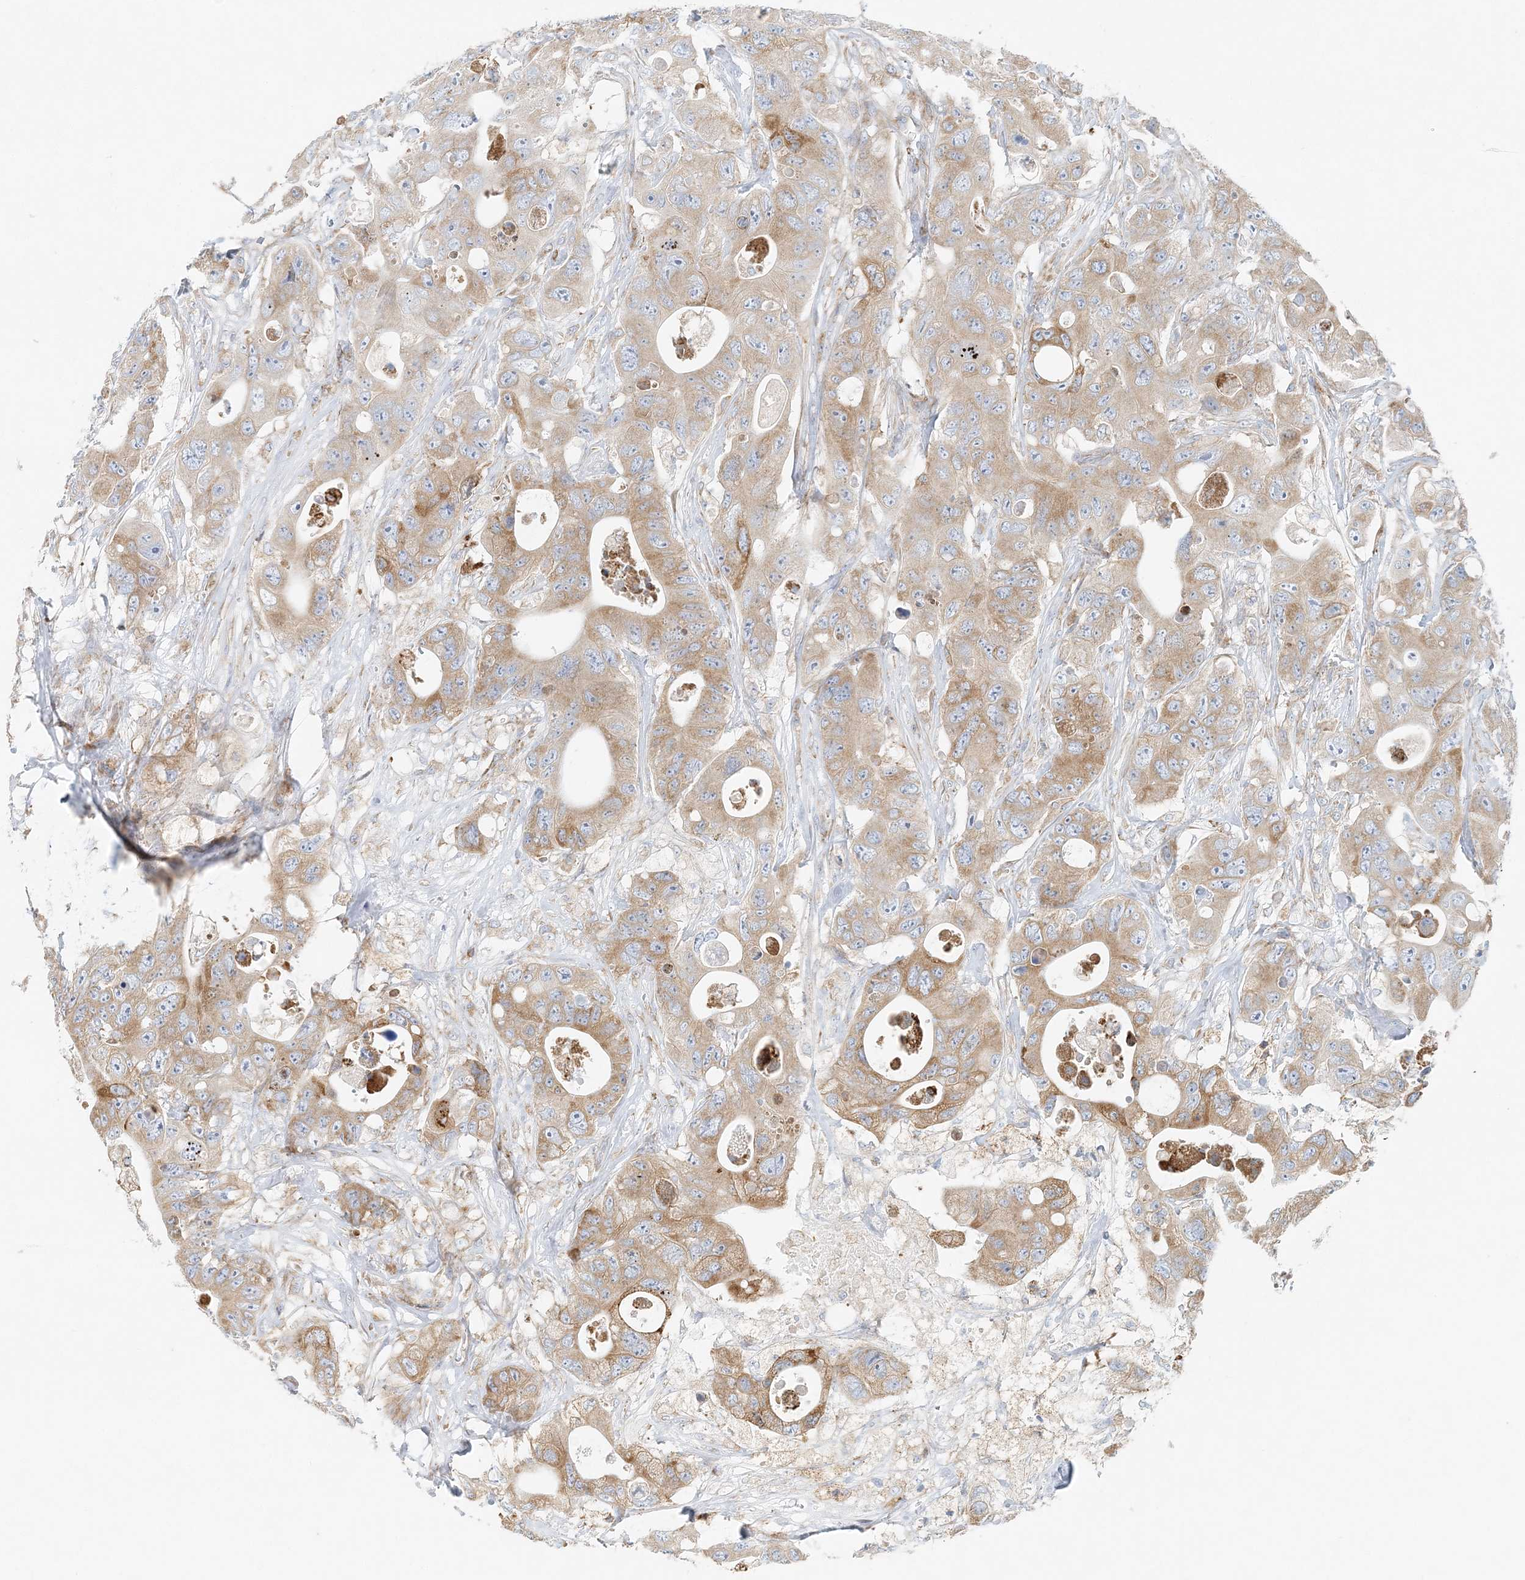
{"staining": {"intensity": "moderate", "quantity": ">75%", "location": "cytoplasmic/membranous"}, "tissue": "colorectal cancer", "cell_type": "Tumor cells", "image_type": "cancer", "snomed": [{"axis": "morphology", "description": "Adenocarcinoma, NOS"}, {"axis": "topography", "description": "Colon"}], "caption": "A high-resolution histopathology image shows immunohistochemistry staining of adenocarcinoma (colorectal), which reveals moderate cytoplasmic/membranous staining in about >75% of tumor cells. (DAB (3,3'-diaminobenzidine) IHC with brightfield microscopy, high magnification).", "gene": "STK11IP", "patient": {"sex": "female", "age": 46}}